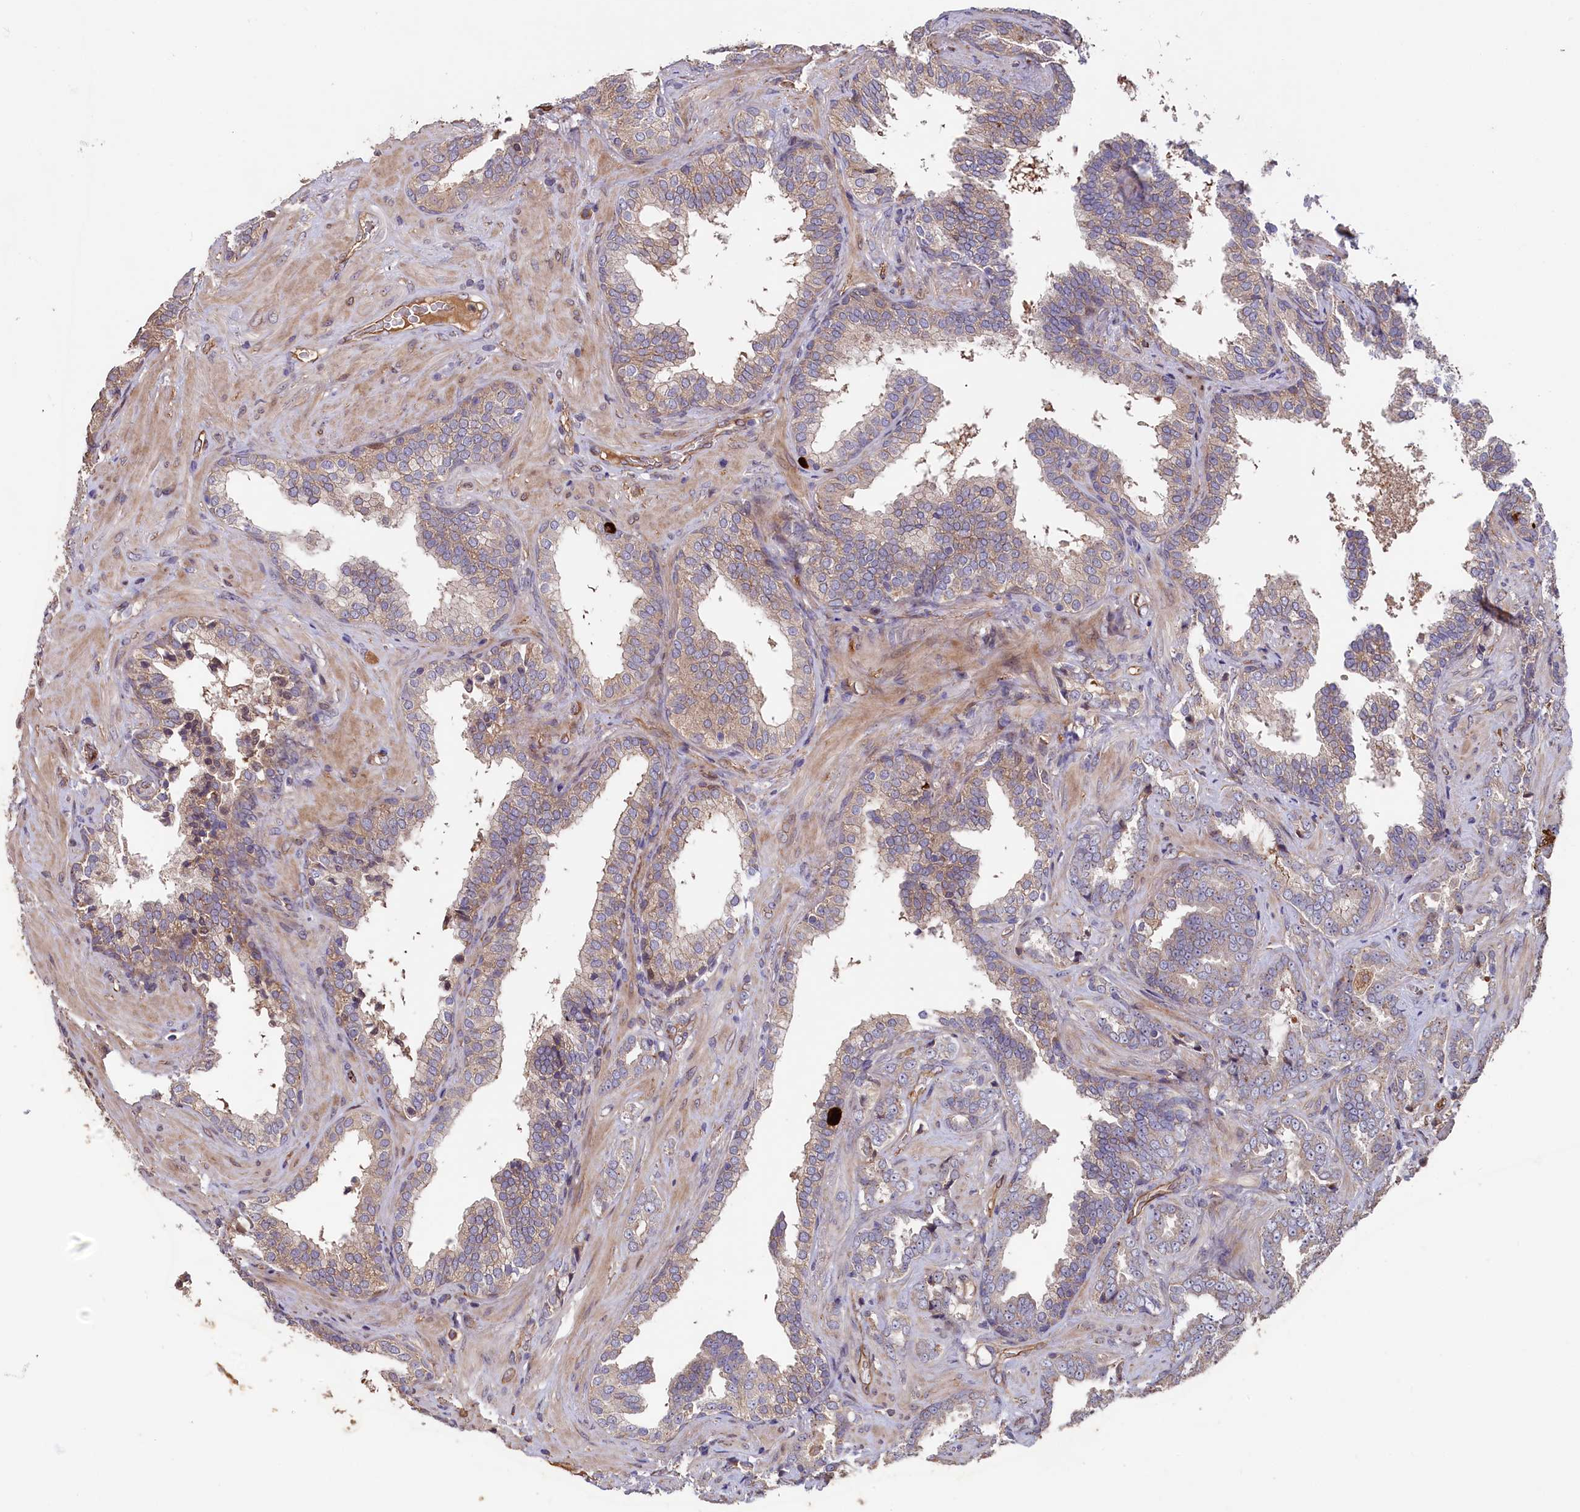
{"staining": {"intensity": "weak", "quantity": "<25%", "location": "cytoplasmic/membranous"}, "tissue": "prostate cancer", "cell_type": "Tumor cells", "image_type": "cancer", "snomed": [{"axis": "morphology", "description": "Adenocarcinoma, High grade"}, {"axis": "topography", "description": "Prostate and seminal vesicle, NOS"}], "caption": "An immunohistochemistry image of high-grade adenocarcinoma (prostate) is shown. There is no staining in tumor cells of high-grade adenocarcinoma (prostate).", "gene": "GREB1L", "patient": {"sex": "male", "age": 67}}